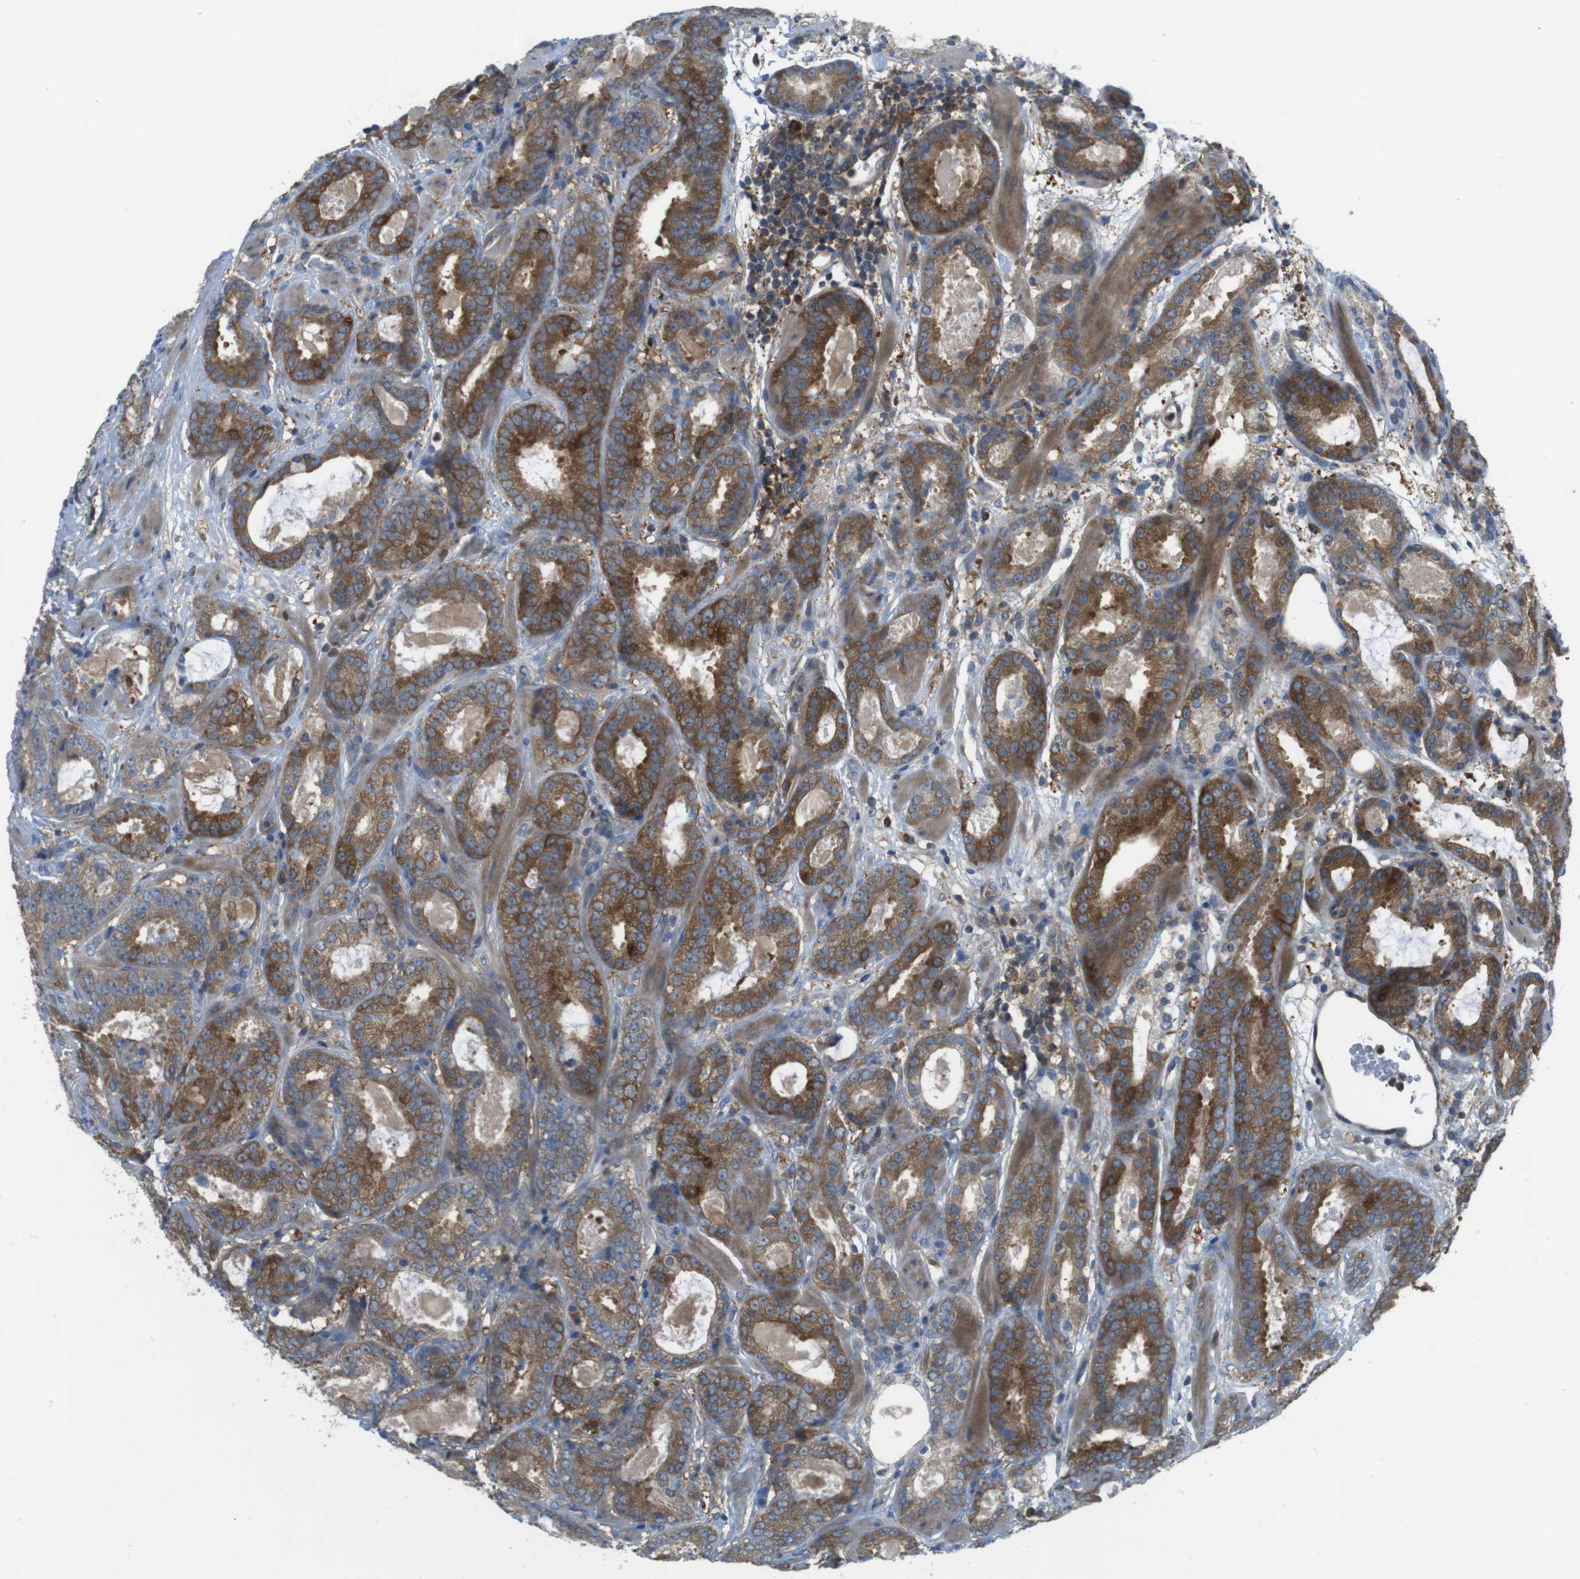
{"staining": {"intensity": "strong", "quantity": ">75%", "location": "cytoplasmic/membranous"}, "tissue": "prostate cancer", "cell_type": "Tumor cells", "image_type": "cancer", "snomed": [{"axis": "morphology", "description": "Adenocarcinoma, Low grade"}, {"axis": "topography", "description": "Prostate"}], "caption": "Immunohistochemistry of human prostate cancer shows high levels of strong cytoplasmic/membranous expression in about >75% of tumor cells.", "gene": "MTHFD1", "patient": {"sex": "male", "age": 69}}